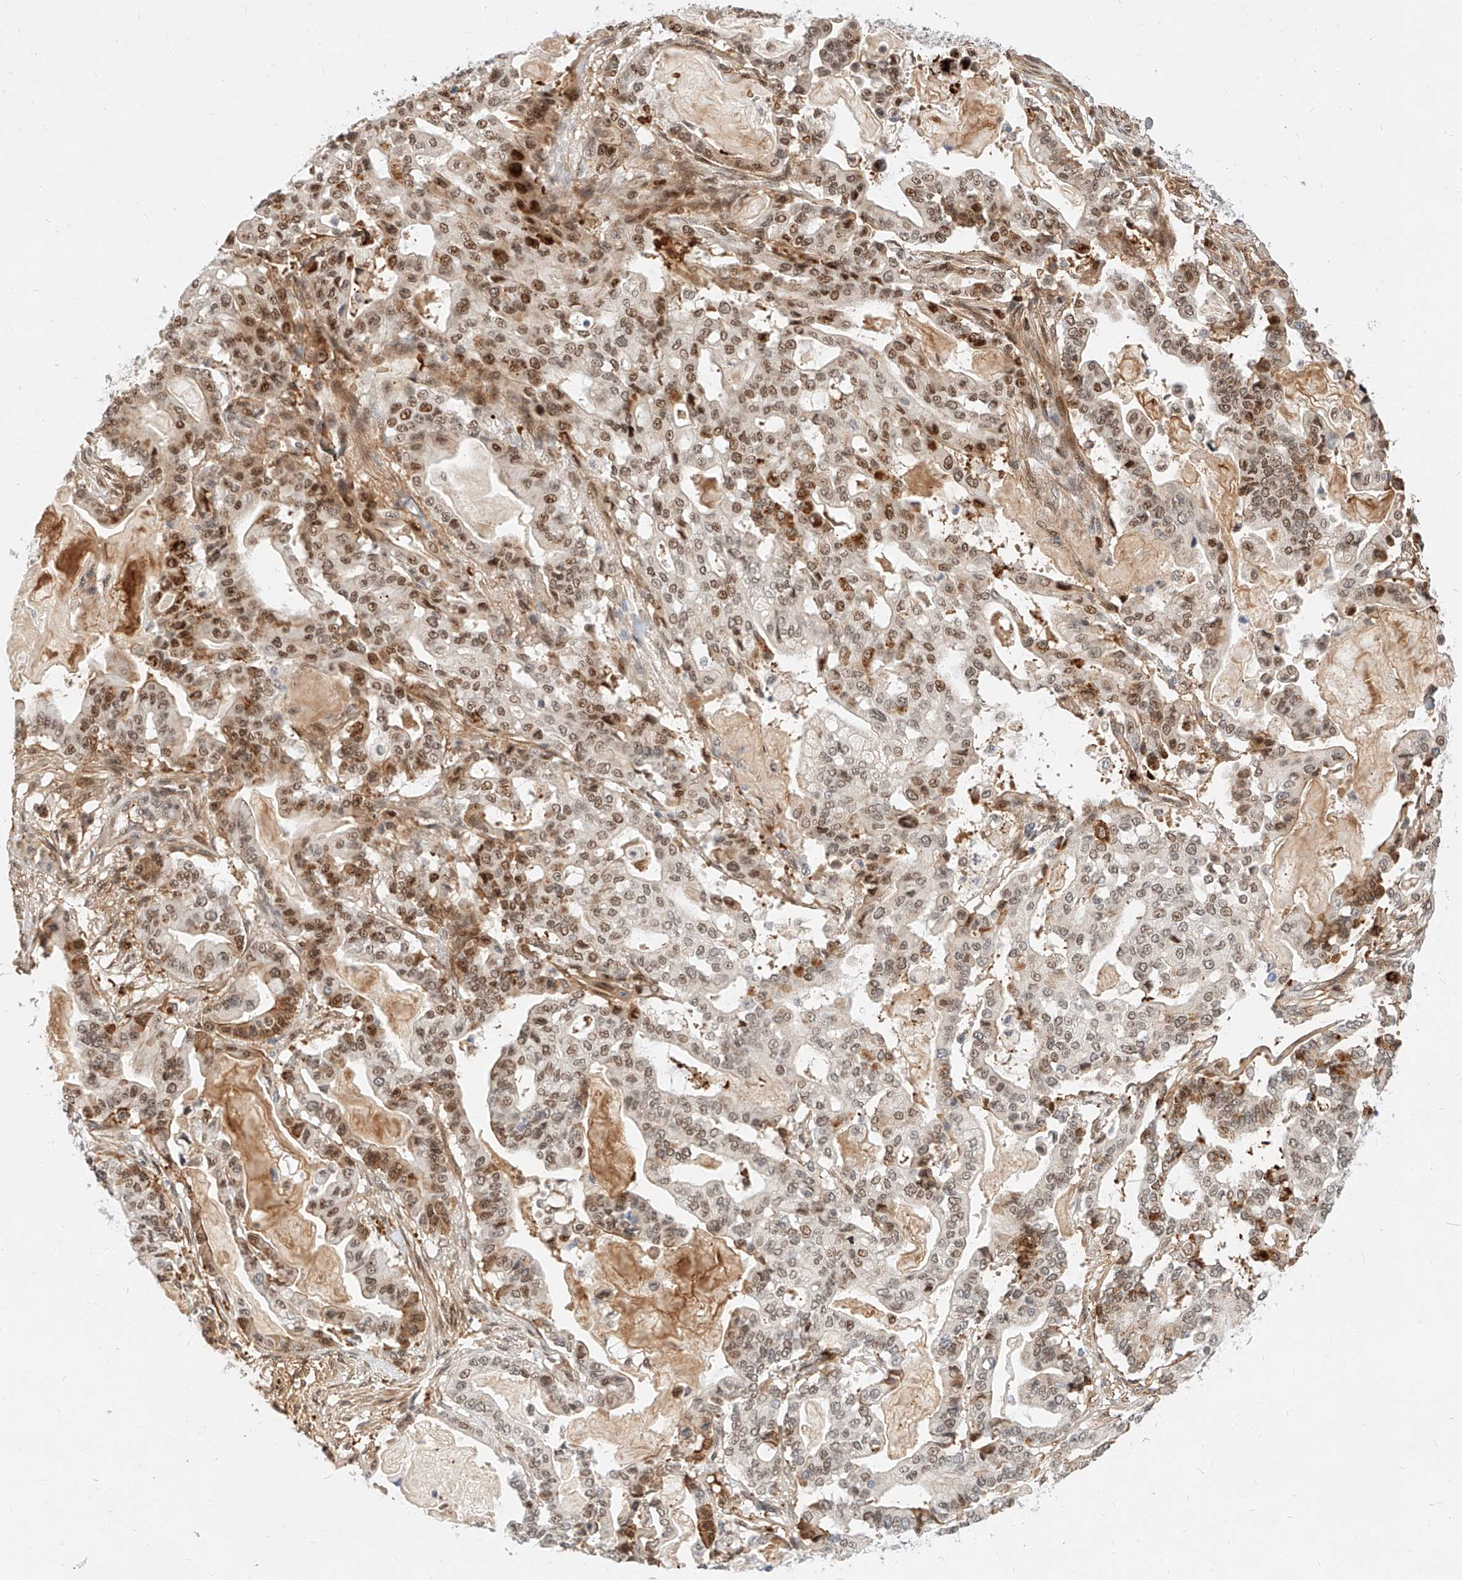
{"staining": {"intensity": "moderate", "quantity": ">75%", "location": "nuclear"}, "tissue": "pancreatic cancer", "cell_type": "Tumor cells", "image_type": "cancer", "snomed": [{"axis": "morphology", "description": "Adenocarcinoma, NOS"}, {"axis": "topography", "description": "Pancreas"}], "caption": "About >75% of tumor cells in pancreatic cancer demonstrate moderate nuclear protein positivity as visualized by brown immunohistochemical staining.", "gene": "CBX8", "patient": {"sex": "male", "age": 63}}